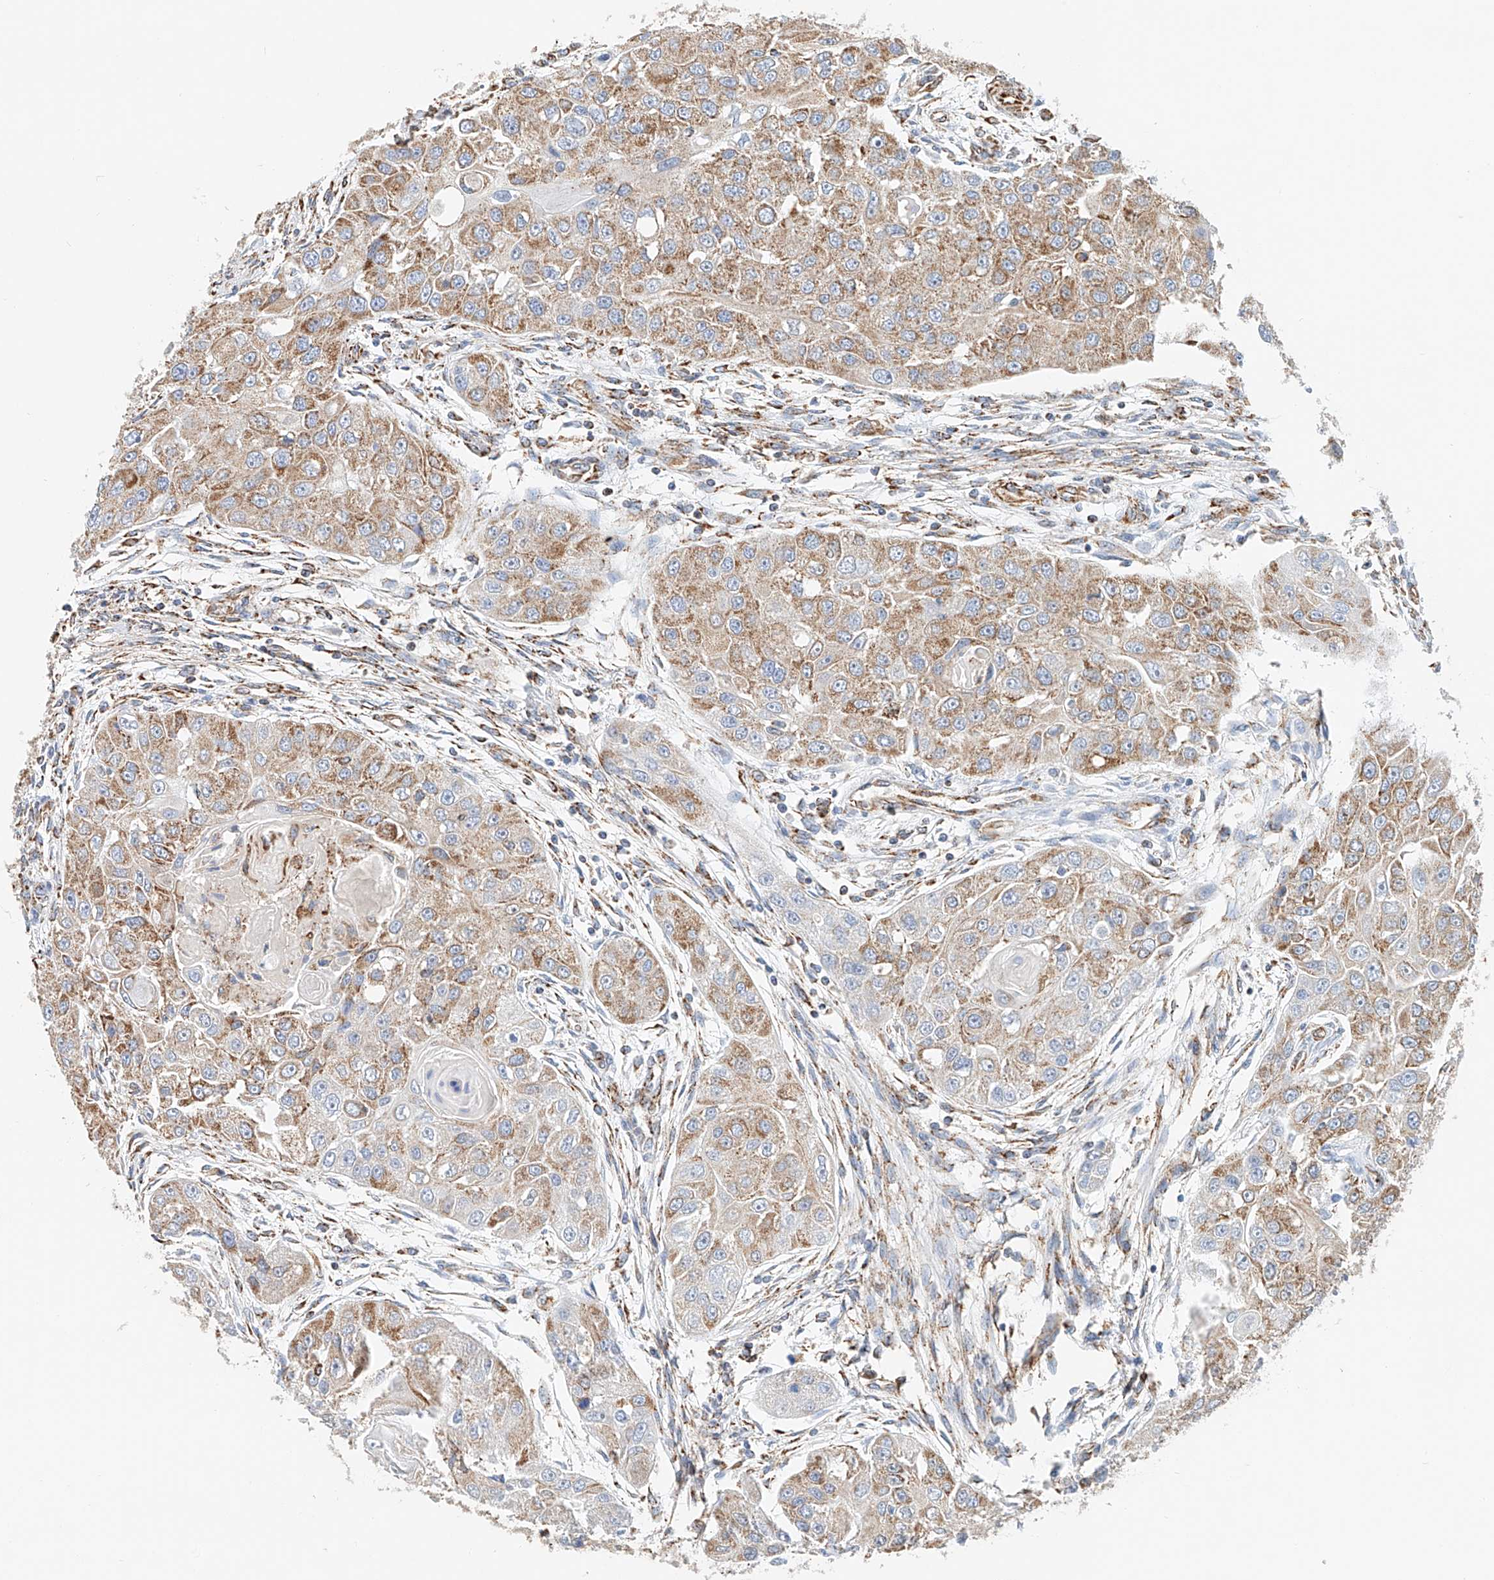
{"staining": {"intensity": "moderate", "quantity": ">75%", "location": "cytoplasmic/membranous"}, "tissue": "head and neck cancer", "cell_type": "Tumor cells", "image_type": "cancer", "snomed": [{"axis": "morphology", "description": "Normal tissue, NOS"}, {"axis": "morphology", "description": "Squamous cell carcinoma, NOS"}, {"axis": "topography", "description": "Skeletal muscle"}, {"axis": "topography", "description": "Head-Neck"}], "caption": "Brown immunohistochemical staining in head and neck cancer shows moderate cytoplasmic/membranous positivity in approximately >75% of tumor cells.", "gene": "NDUFV3", "patient": {"sex": "male", "age": 51}}